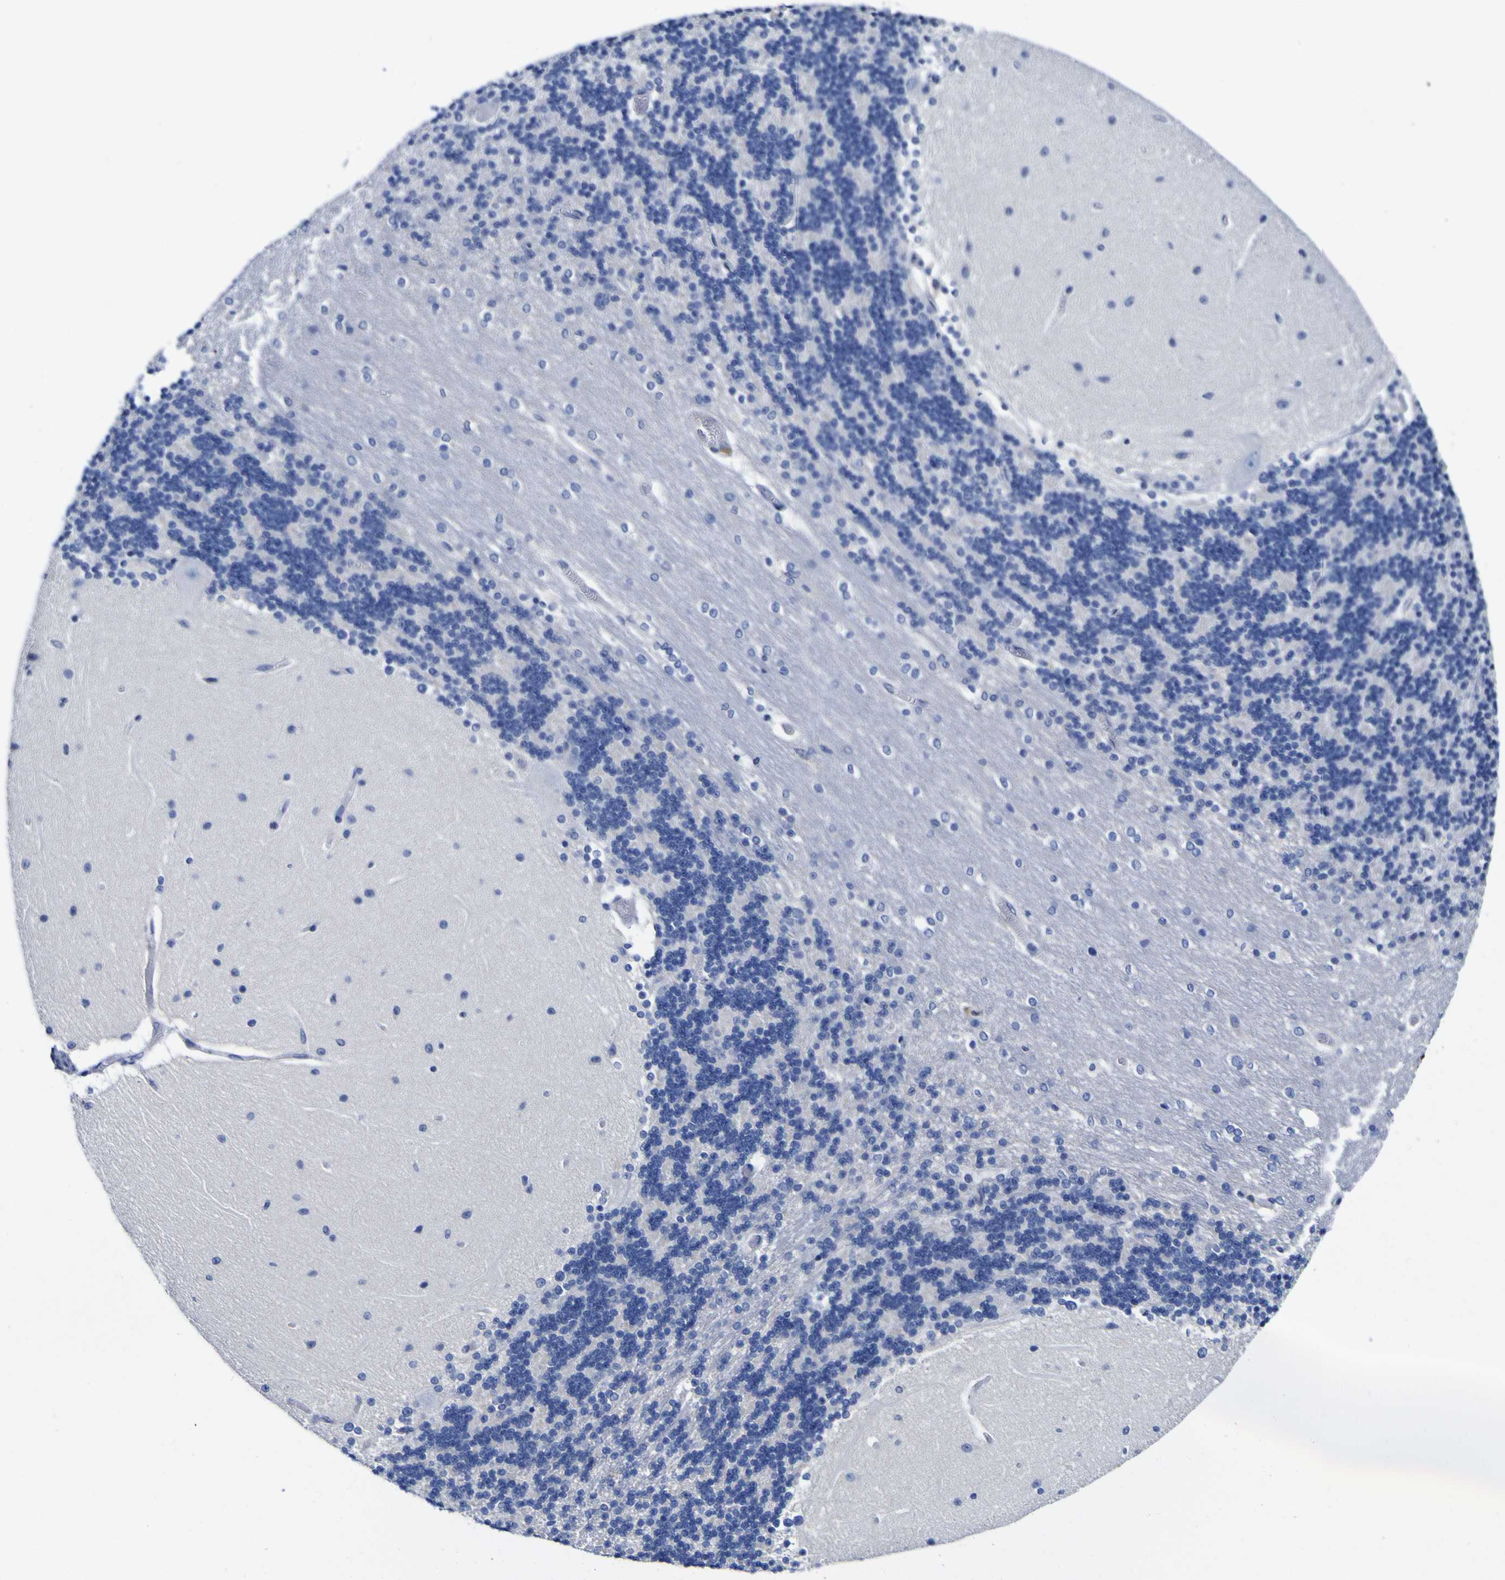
{"staining": {"intensity": "negative", "quantity": "none", "location": "none"}, "tissue": "cerebellum", "cell_type": "Cells in granular layer", "image_type": "normal", "snomed": [{"axis": "morphology", "description": "Normal tissue, NOS"}, {"axis": "topography", "description": "Cerebellum"}], "caption": "Unremarkable cerebellum was stained to show a protein in brown. There is no significant positivity in cells in granular layer.", "gene": "CASP6", "patient": {"sex": "female", "age": 54}}